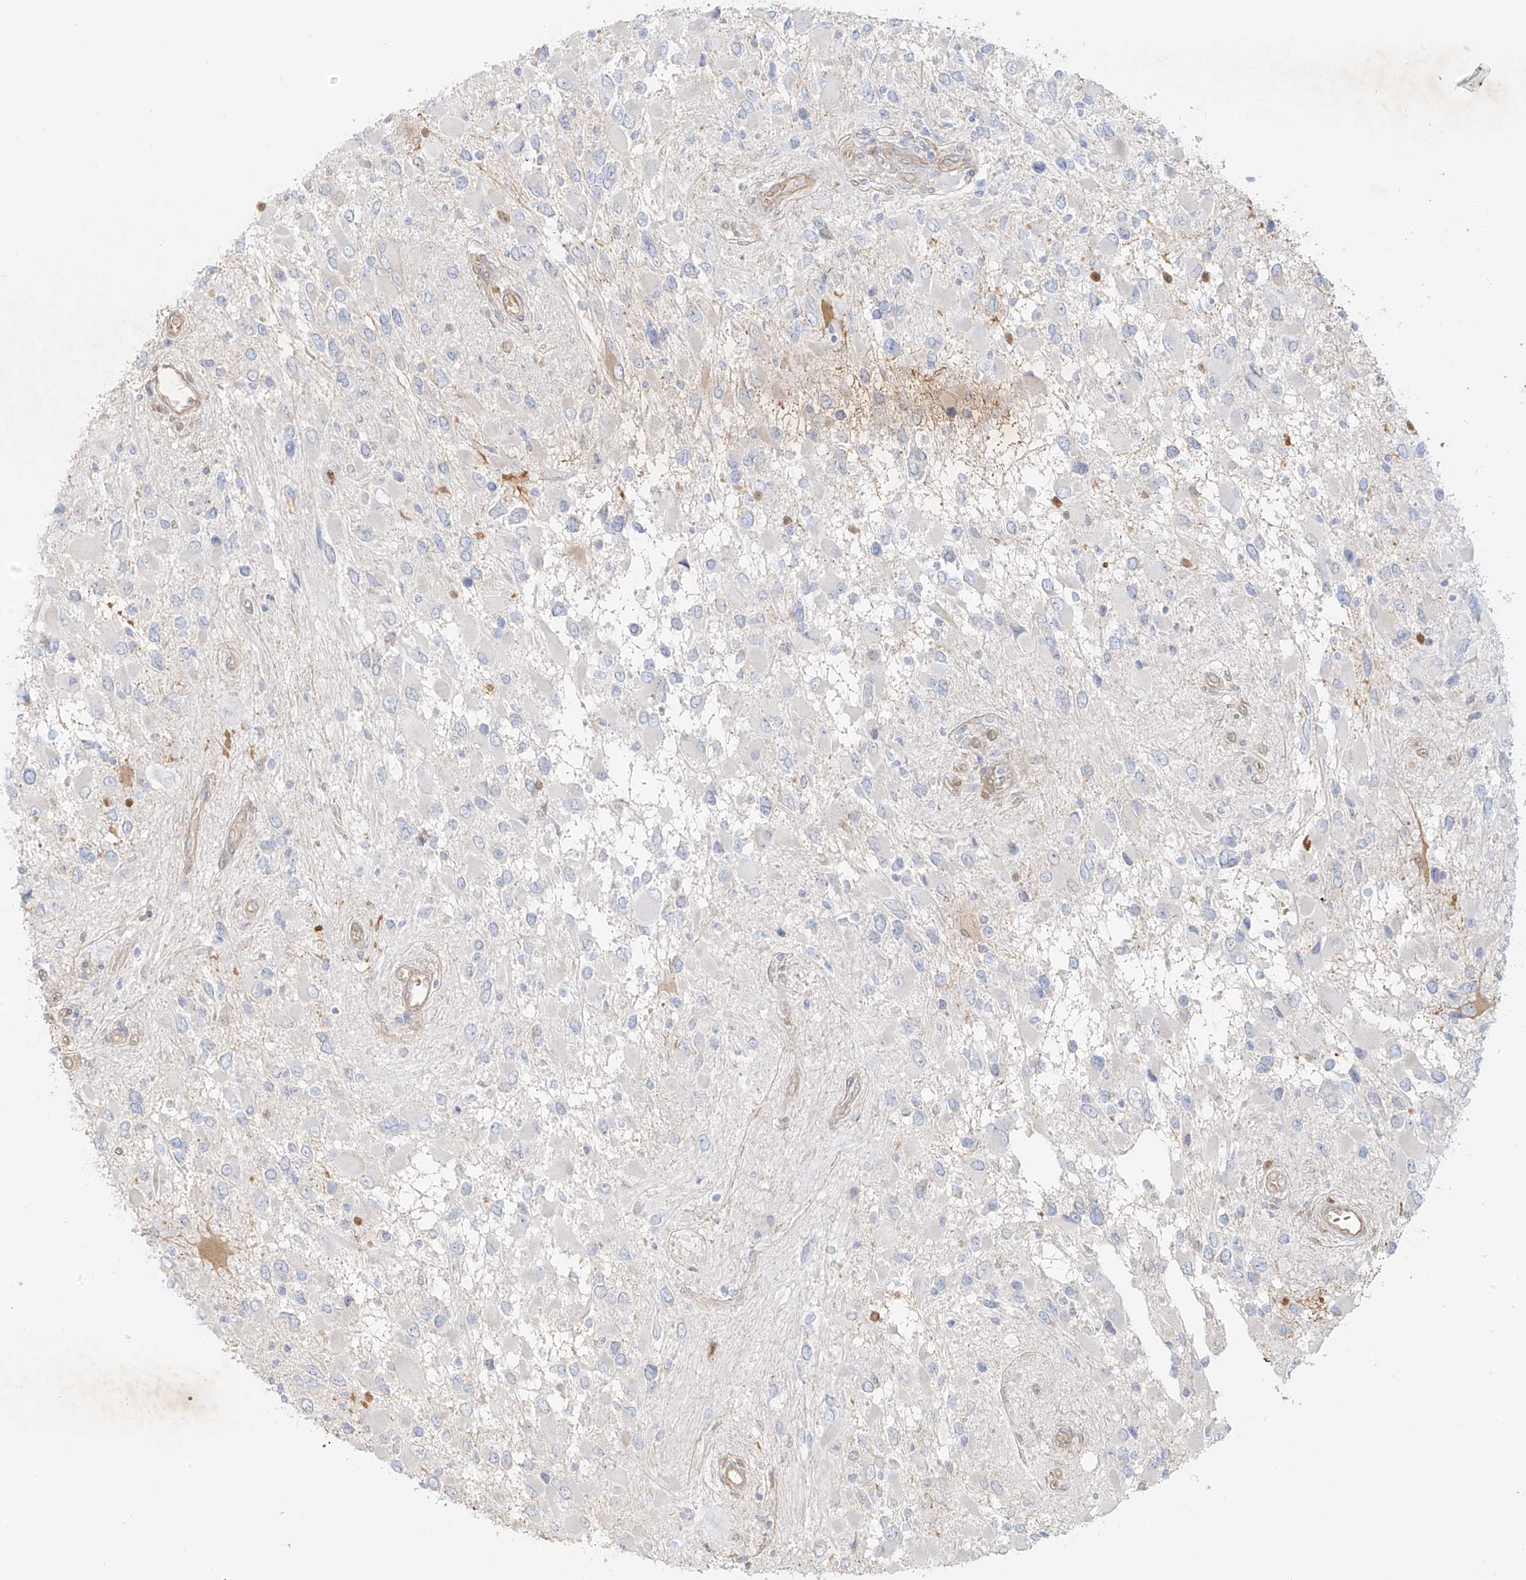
{"staining": {"intensity": "negative", "quantity": "none", "location": "none"}, "tissue": "glioma", "cell_type": "Tumor cells", "image_type": "cancer", "snomed": [{"axis": "morphology", "description": "Glioma, malignant, High grade"}, {"axis": "topography", "description": "Brain"}], "caption": "An image of human malignant high-grade glioma is negative for staining in tumor cells.", "gene": "UPK1B", "patient": {"sex": "male", "age": 53}}